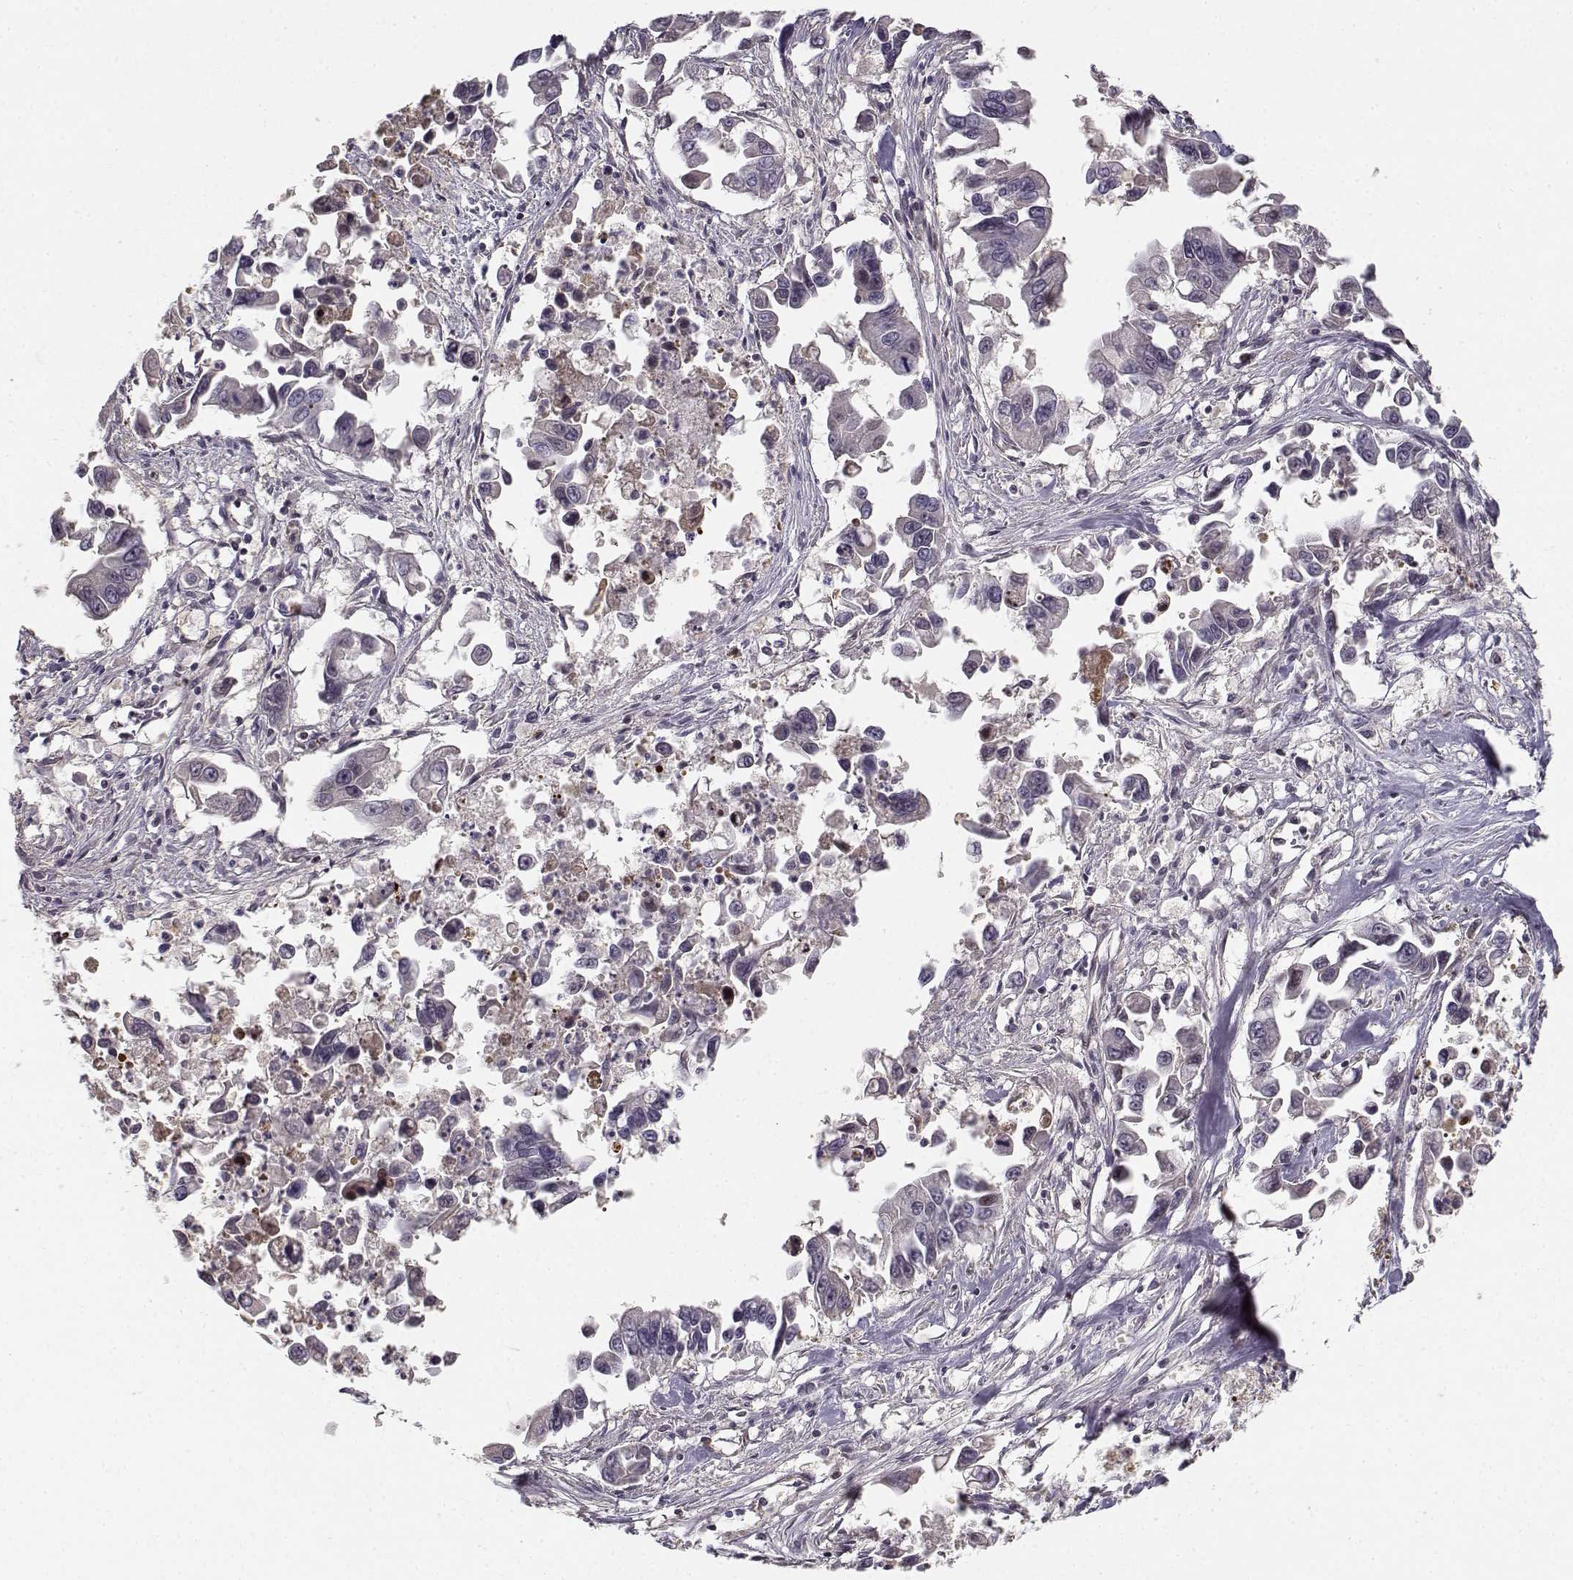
{"staining": {"intensity": "negative", "quantity": "none", "location": "none"}, "tissue": "pancreatic cancer", "cell_type": "Tumor cells", "image_type": "cancer", "snomed": [{"axis": "morphology", "description": "Adenocarcinoma, NOS"}, {"axis": "topography", "description": "Pancreas"}], "caption": "IHC of adenocarcinoma (pancreatic) demonstrates no staining in tumor cells. (DAB immunohistochemistry, high magnification).", "gene": "RGS9BP", "patient": {"sex": "female", "age": 83}}